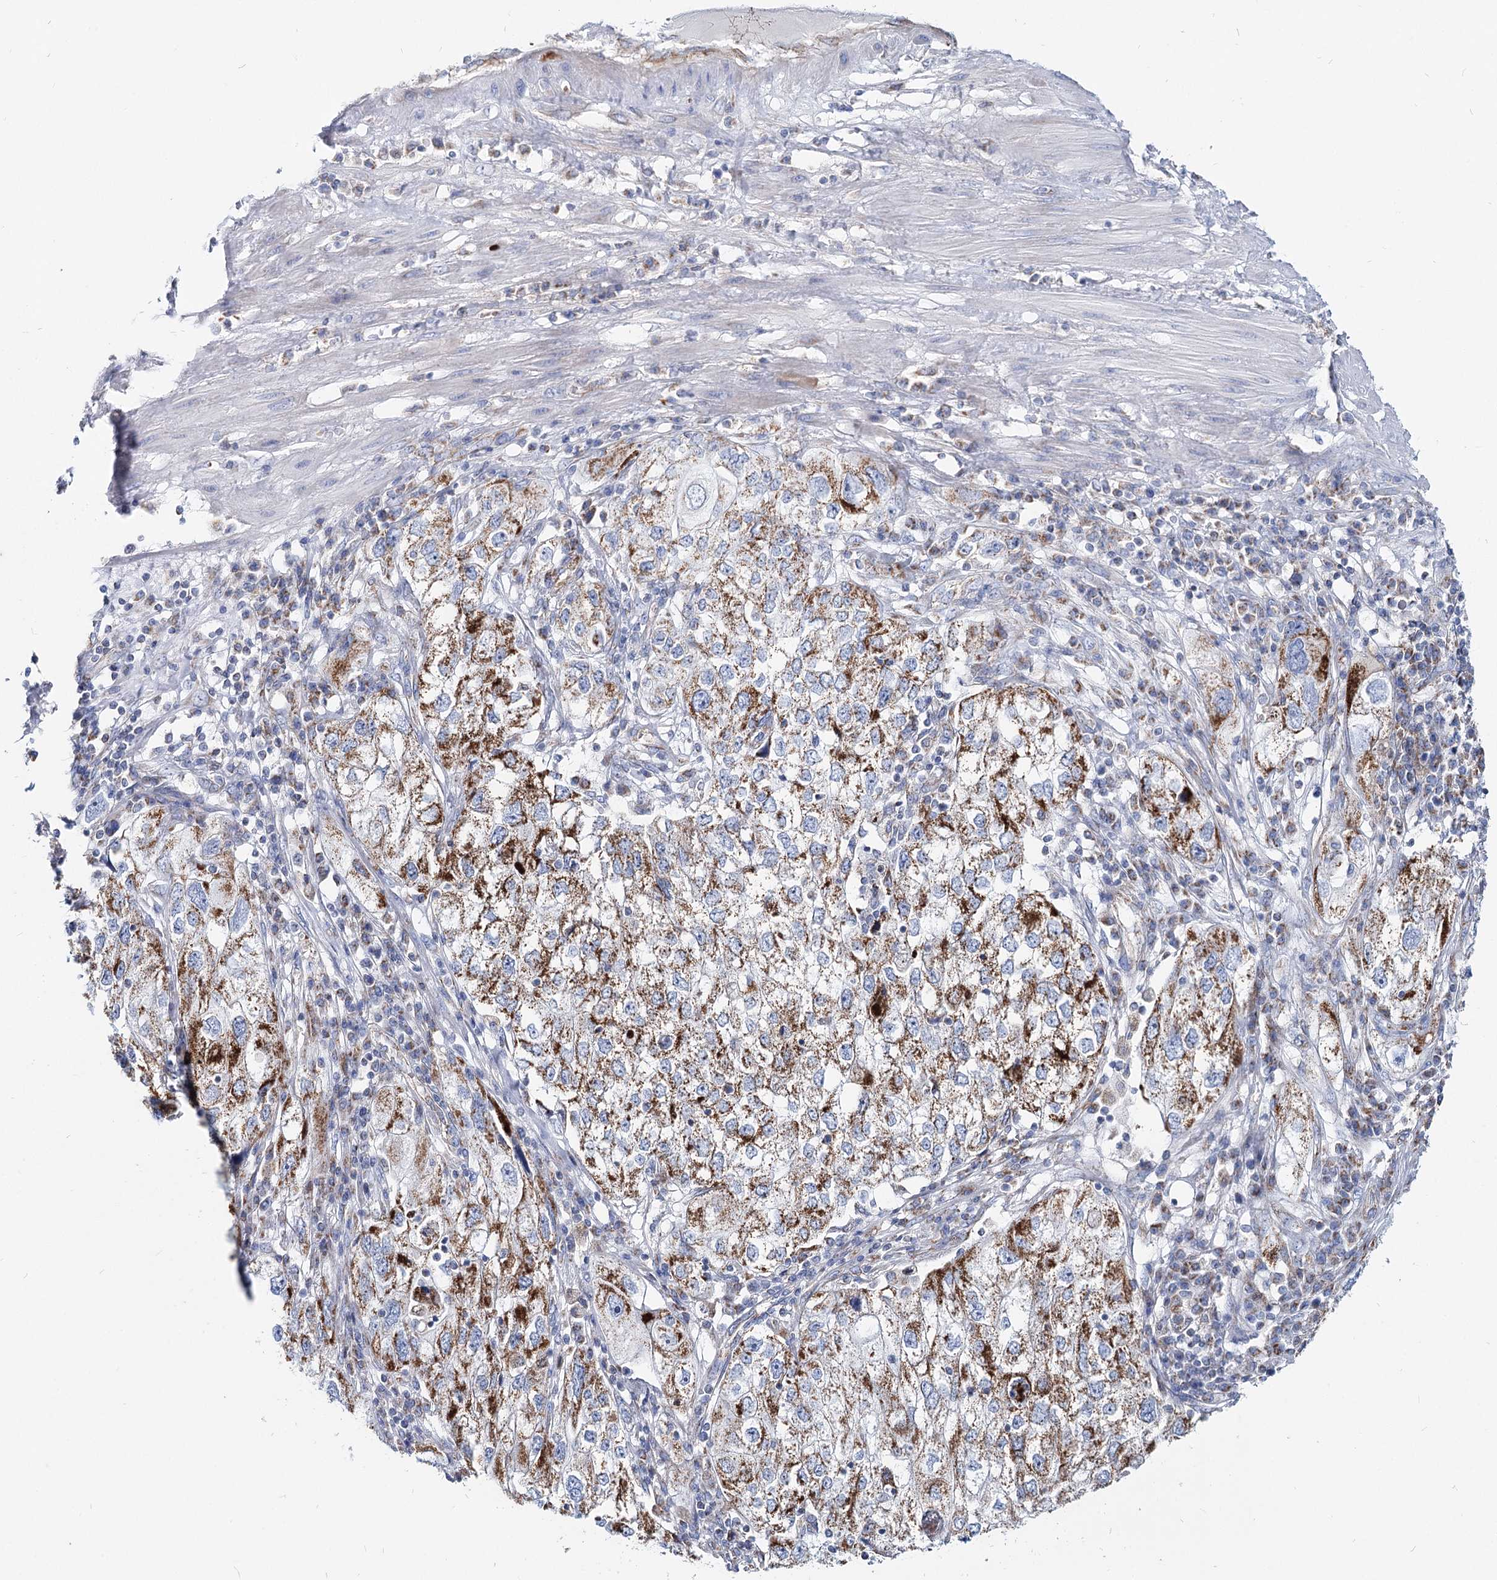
{"staining": {"intensity": "strong", "quantity": "25%-75%", "location": "cytoplasmic/membranous"}, "tissue": "endometrial cancer", "cell_type": "Tumor cells", "image_type": "cancer", "snomed": [{"axis": "morphology", "description": "Adenocarcinoma, NOS"}, {"axis": "topography", "description": "Endometrium"}], "caption": "Tumor cells show strong cytoplasmic/membranous staining in approximately 25%-75% of cells in adenocarcinoma (endometrial).", "gene": "MCCC2", "patient": {"sex": "female", "age": 49}}